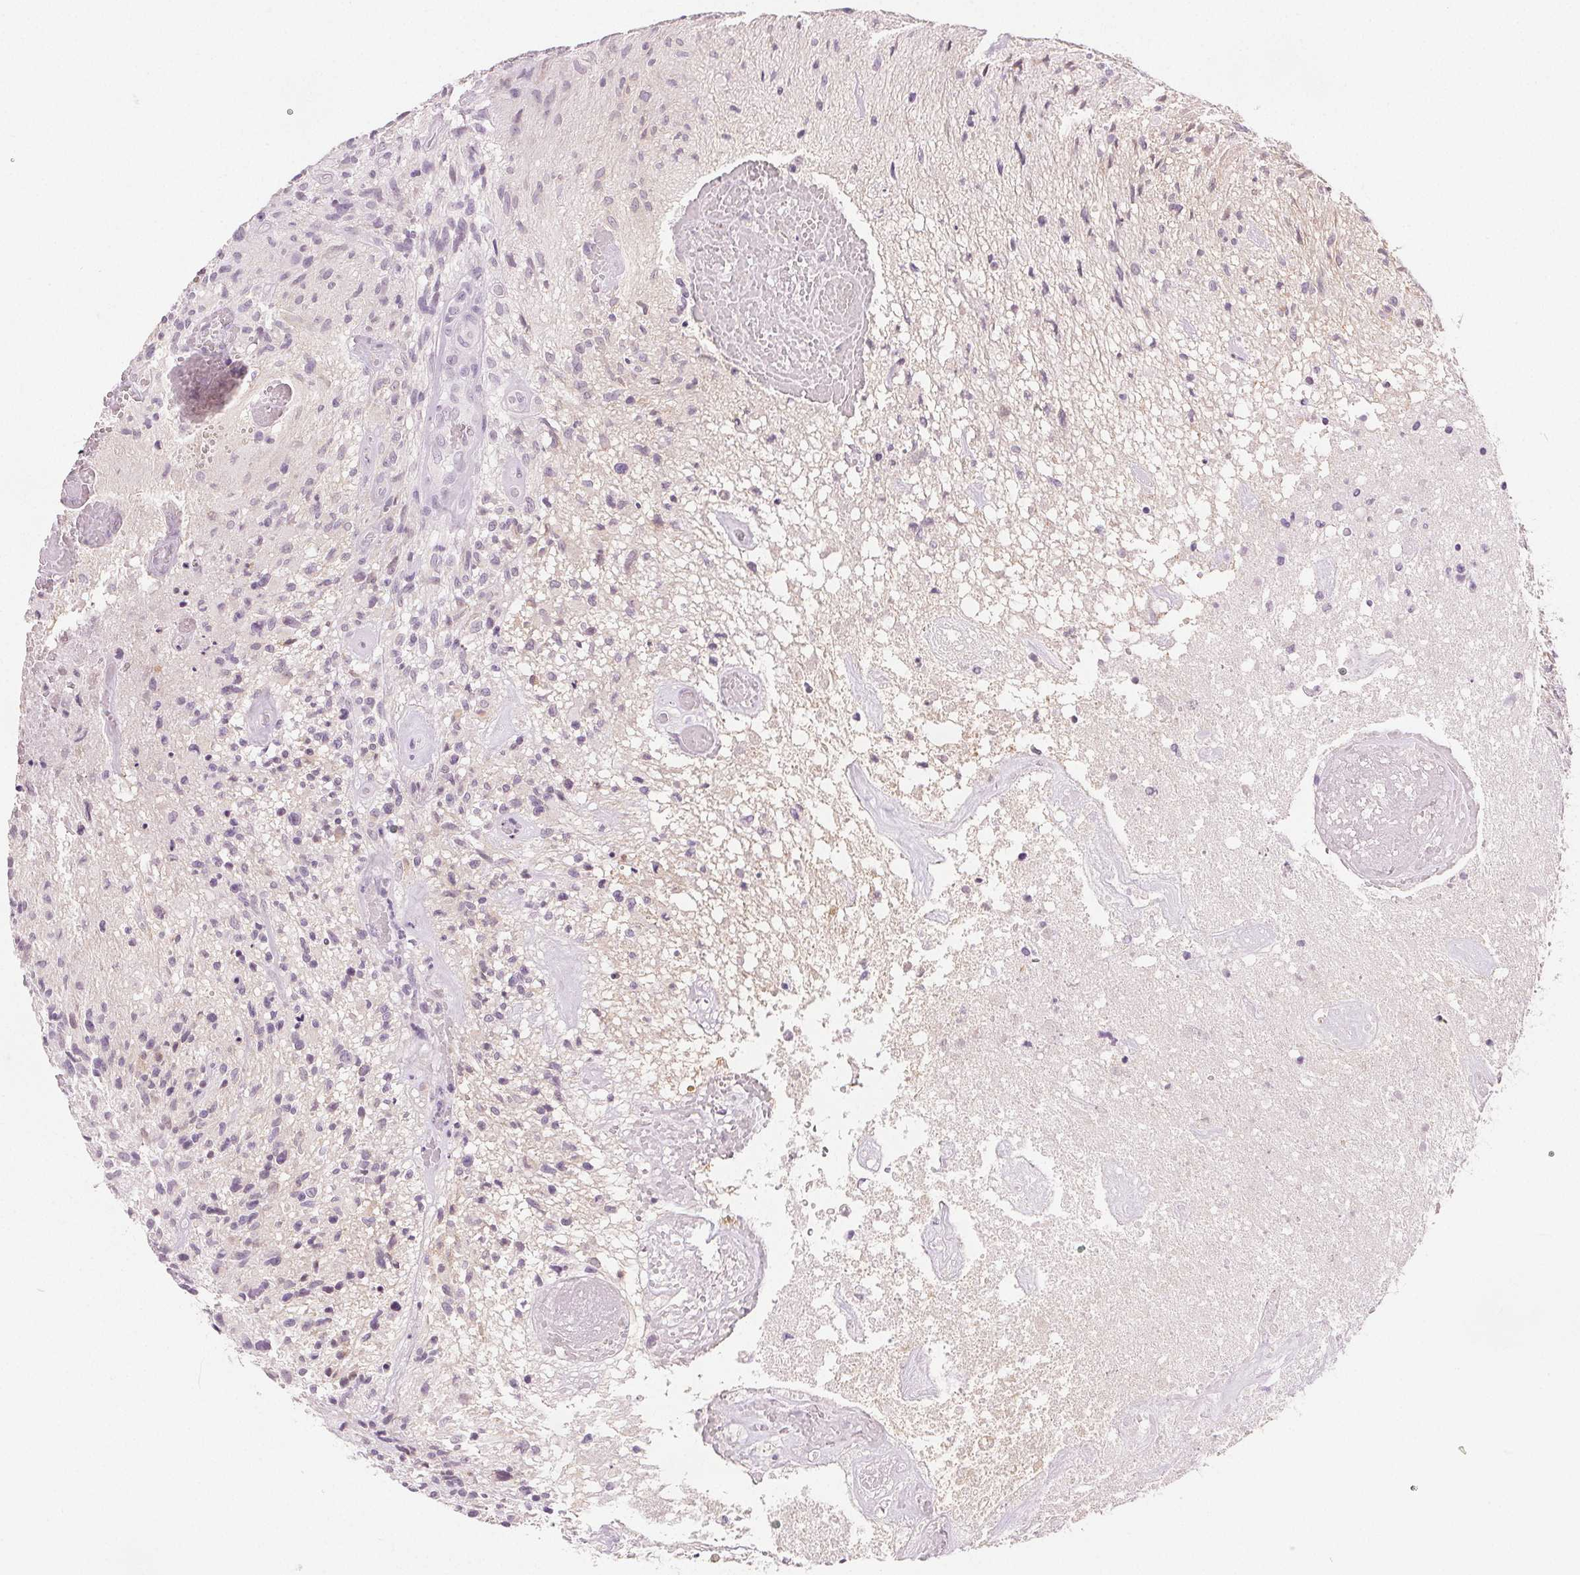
{"staining": {"intensity": "negative", "quantity": "none", "location": "none"}, "tissue": "glioma", "cell_type": "Tumor cells", "image_type": "cancer", "snomed": [{"axis": "morphology", "description": "Glioma, malignant, High grade"}, {"axis": "topography", "description": "Brain"}], "caption": "This is an IHC micrograph of human glioma. There is no expression in tumor cells.", "gene": "CA12", "patient": {"sex": "male", "age": 75}}